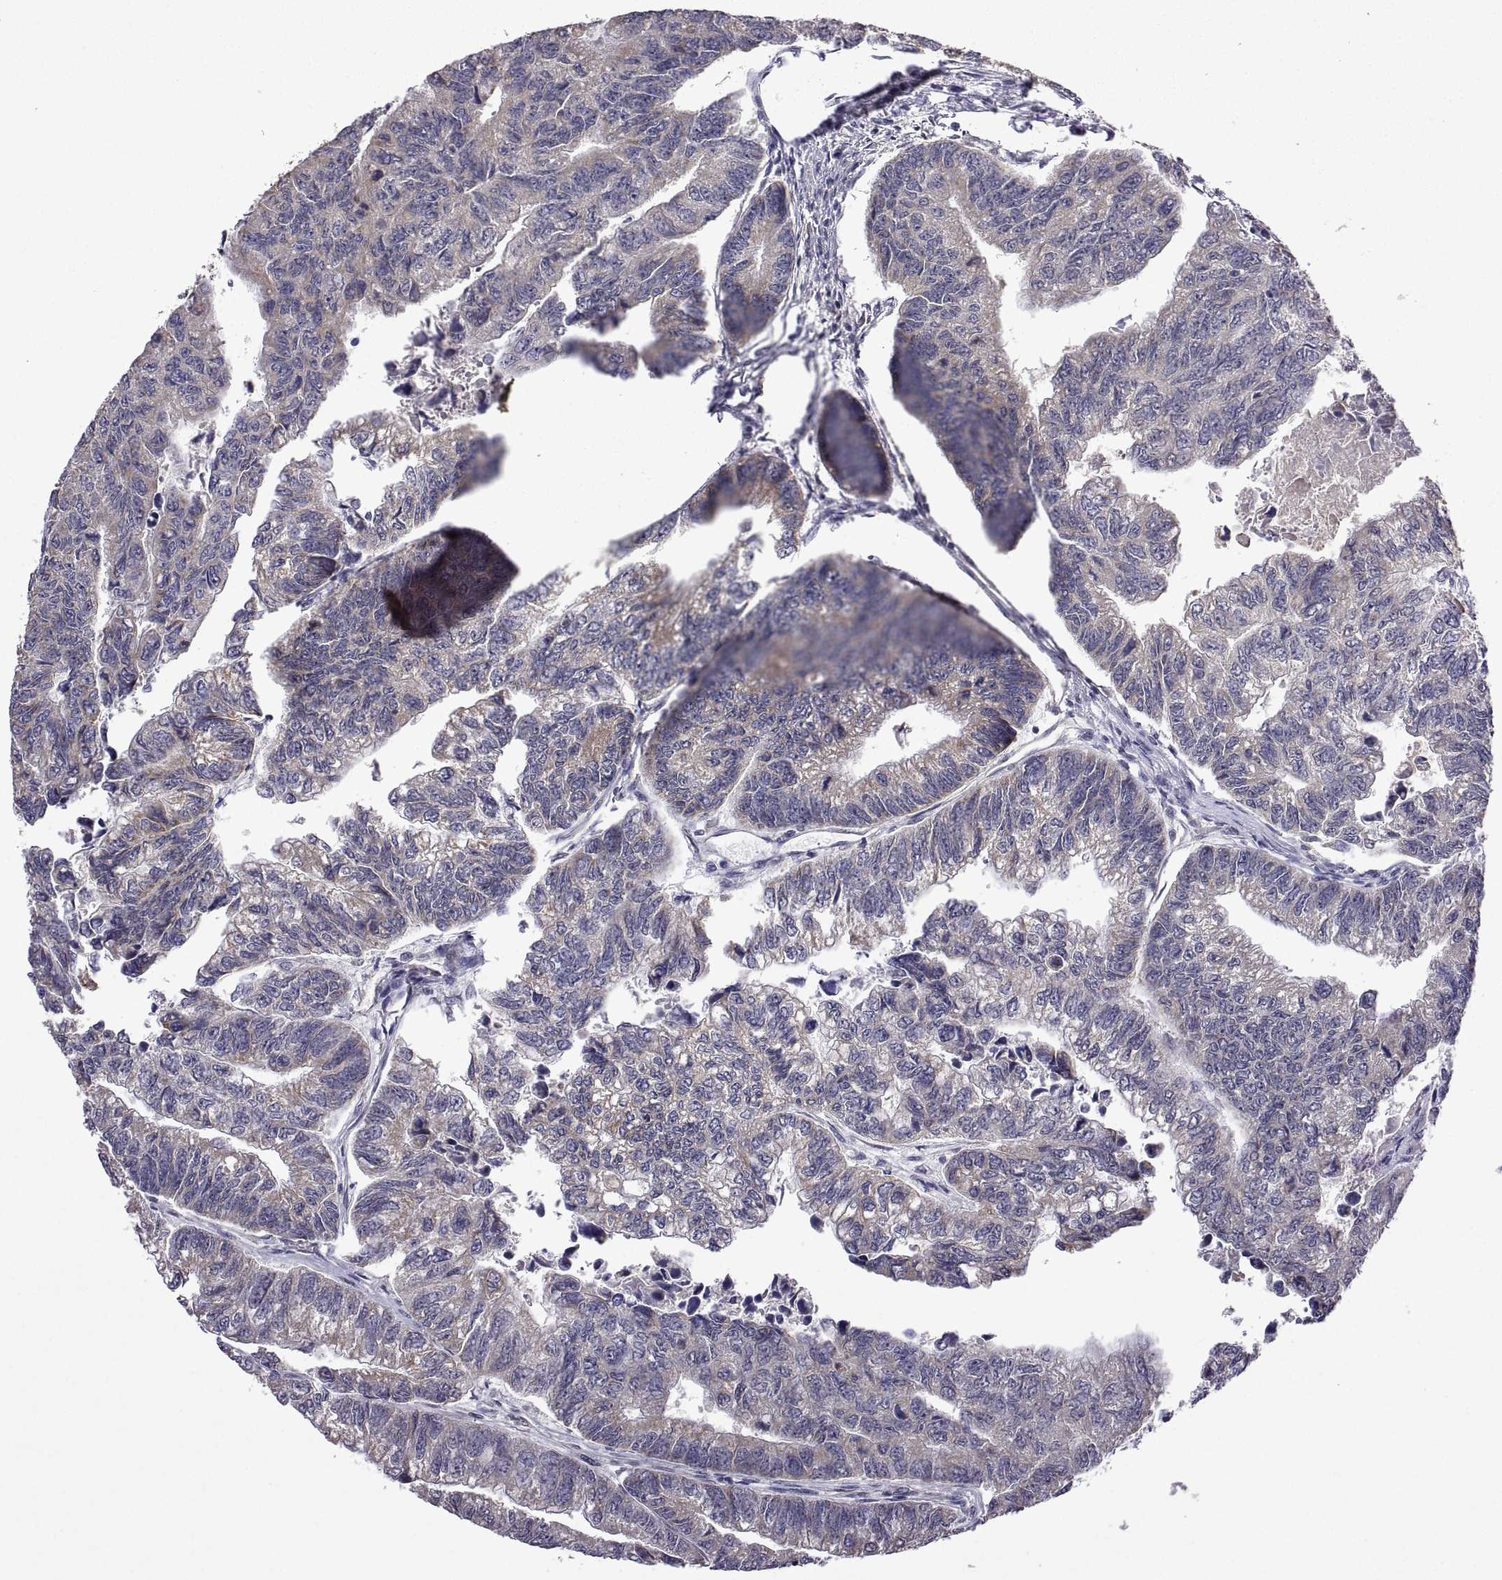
{"staining": {"intensity": "weak", "quantity": "25%-75%", "location": "cytoplasmic/membranous"}, "tissue": "colorectal cancer", "cell_type": "Tumor cells", "image_type": "cancer", "snomed": [{"axis": "morphology", "description": "Adenocarcinoma, NOS"}, {"axis": "topography", "description": "Colon"}], "caption": "Colorectal cancer (adenocarcinoma) stained for a protein (brown) displays weak cytoplasmic/membranous positive expression in about 25%-75% of tumor cells.", "gene": "LAMA1", "patient": {"sex": "female", "age": 65}}